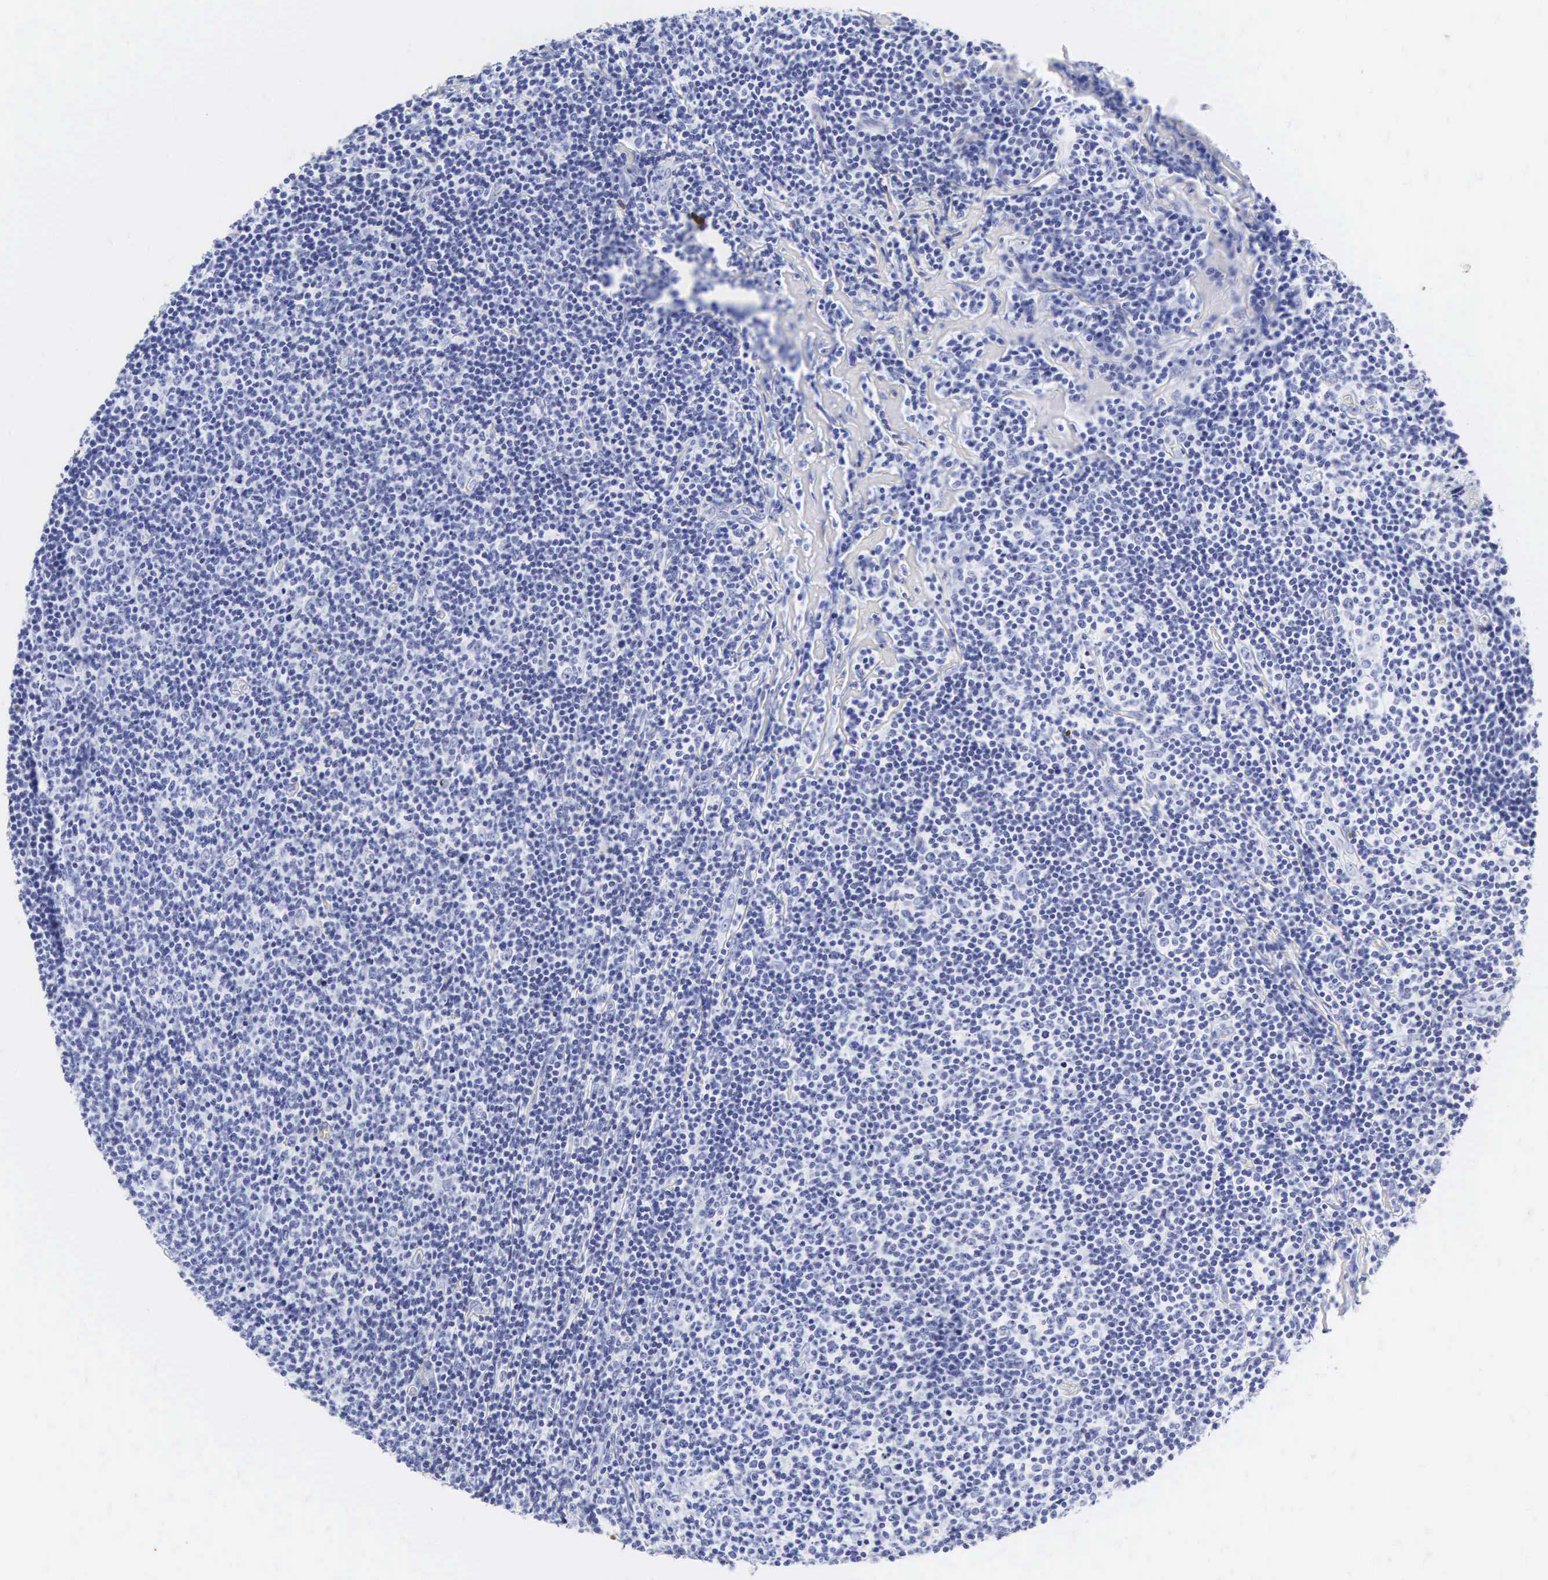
{"staining": {"intensity": "negative", "quantity": "none", "location": "none"}, "tissue": "lymphoma", "cell_type": "Tumor cells", "image_type": "cancer", "snomed": [{"axis": "morphology", "description": "Malignant lymphoma, non-Hodgkin's type, Low grade"}, {"axis": "topography", "description": "Lymph node"}], "caption": "DAB (3,3'-diaminobenzidine) immunohistochemical staining of human lymphoma exhibits no significant positivity in tumor cells. (DAB (3,3'-diaminobenzidine) IHC, high magnification).", "gene": "CGB3", "patient": {"sex": "male", "age": 74}}